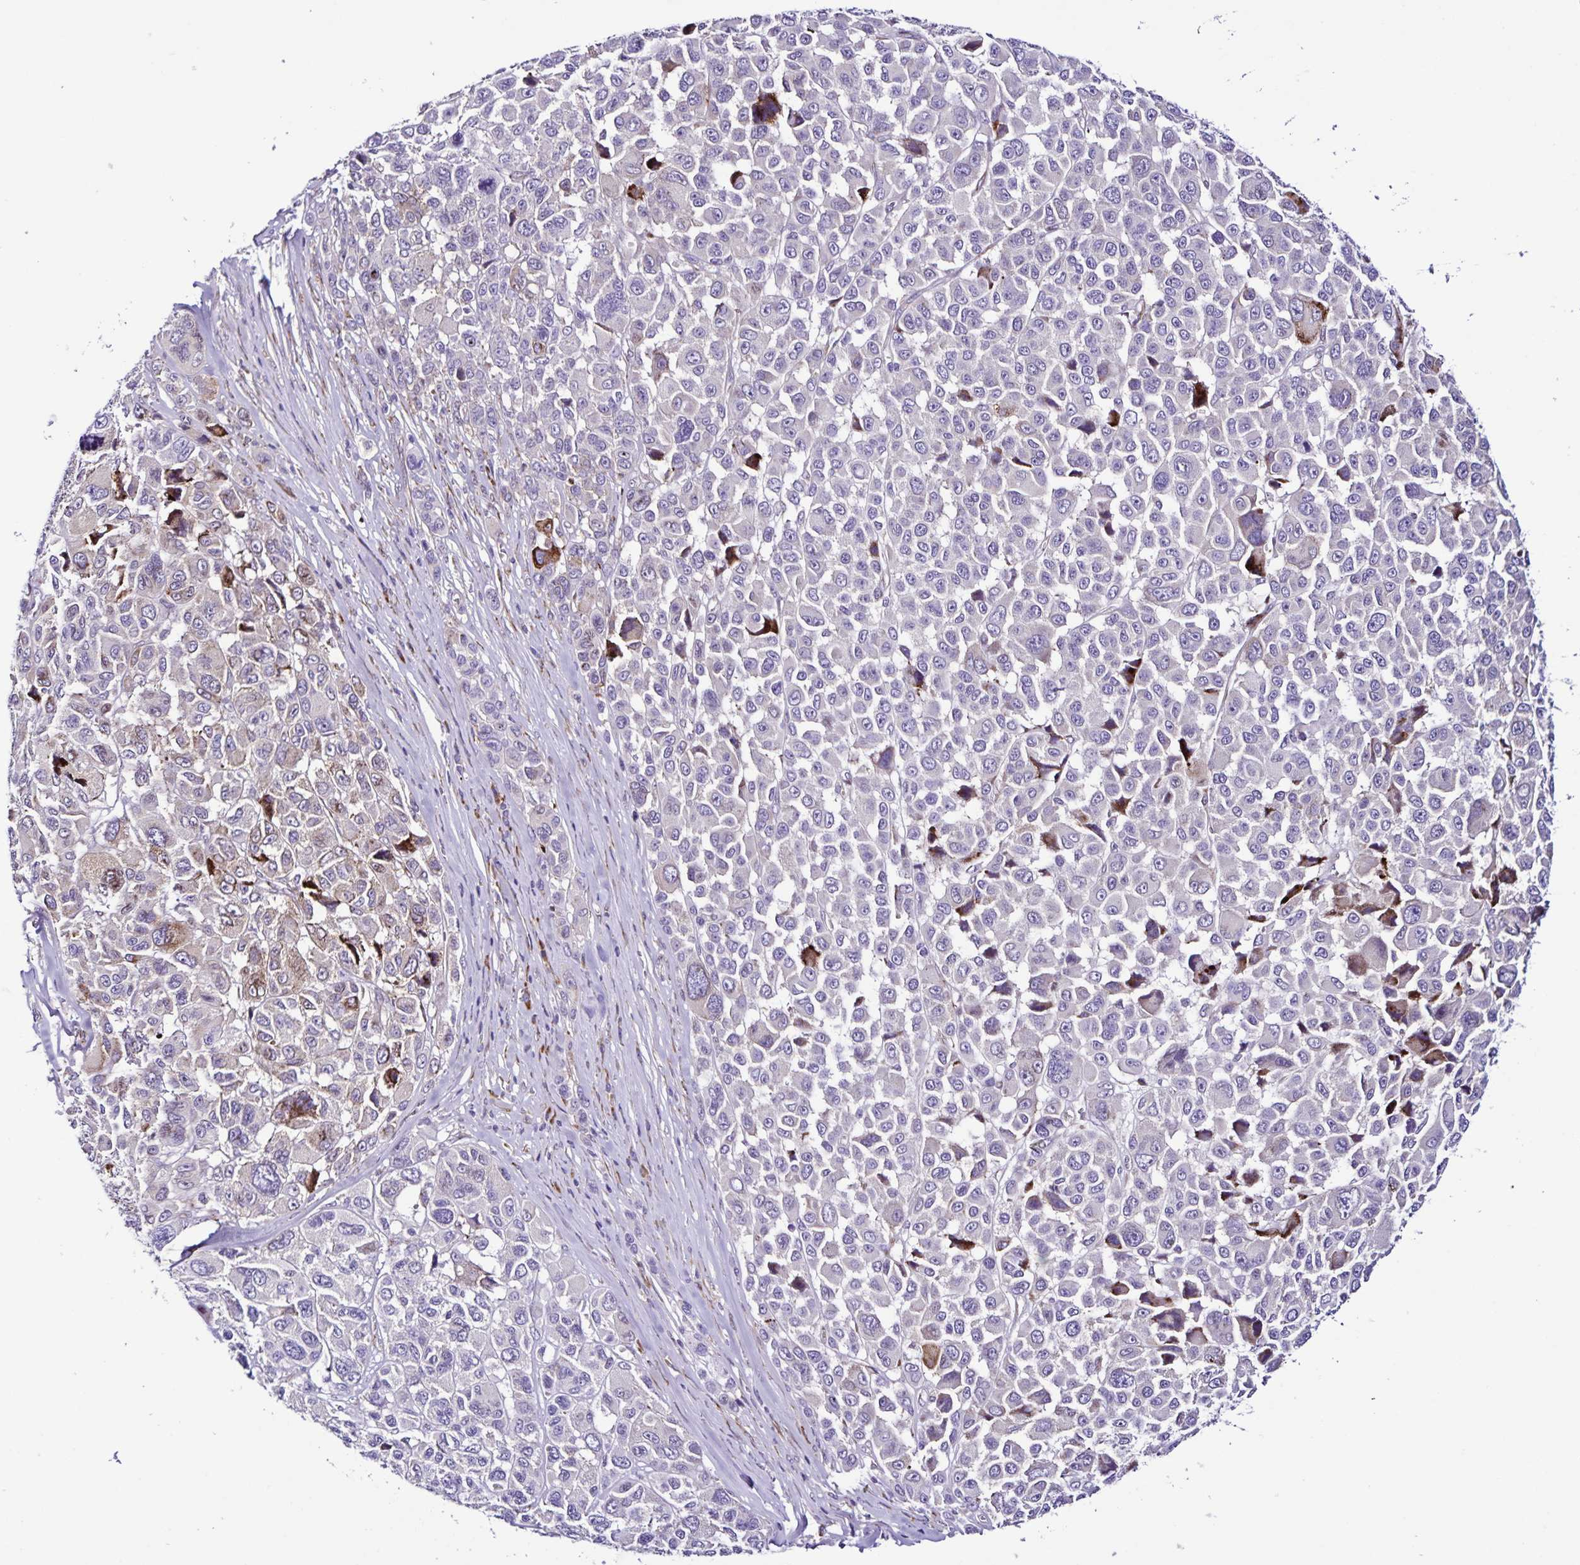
{"staining": {"intensity": "moderate", "quantity": "<25%", "location": "cytoplasmic/membranous"}, "tissue": "melanoma", "cell_type": "Tumor cells", "image_type": "cancer", "snomed": [{"axis": "morphology", "description": "Malignant melanoma, NOS"}, {"axis": "topography", "description": "Skin"}], "caption": "Immunohistochemical staining of melanoma reveals moderate cytoplasmic/membranous protein positivity in about <25% of tumor cells.", "gene": "OSBPL5", "patient": {"sex": "female", "age": 66}}